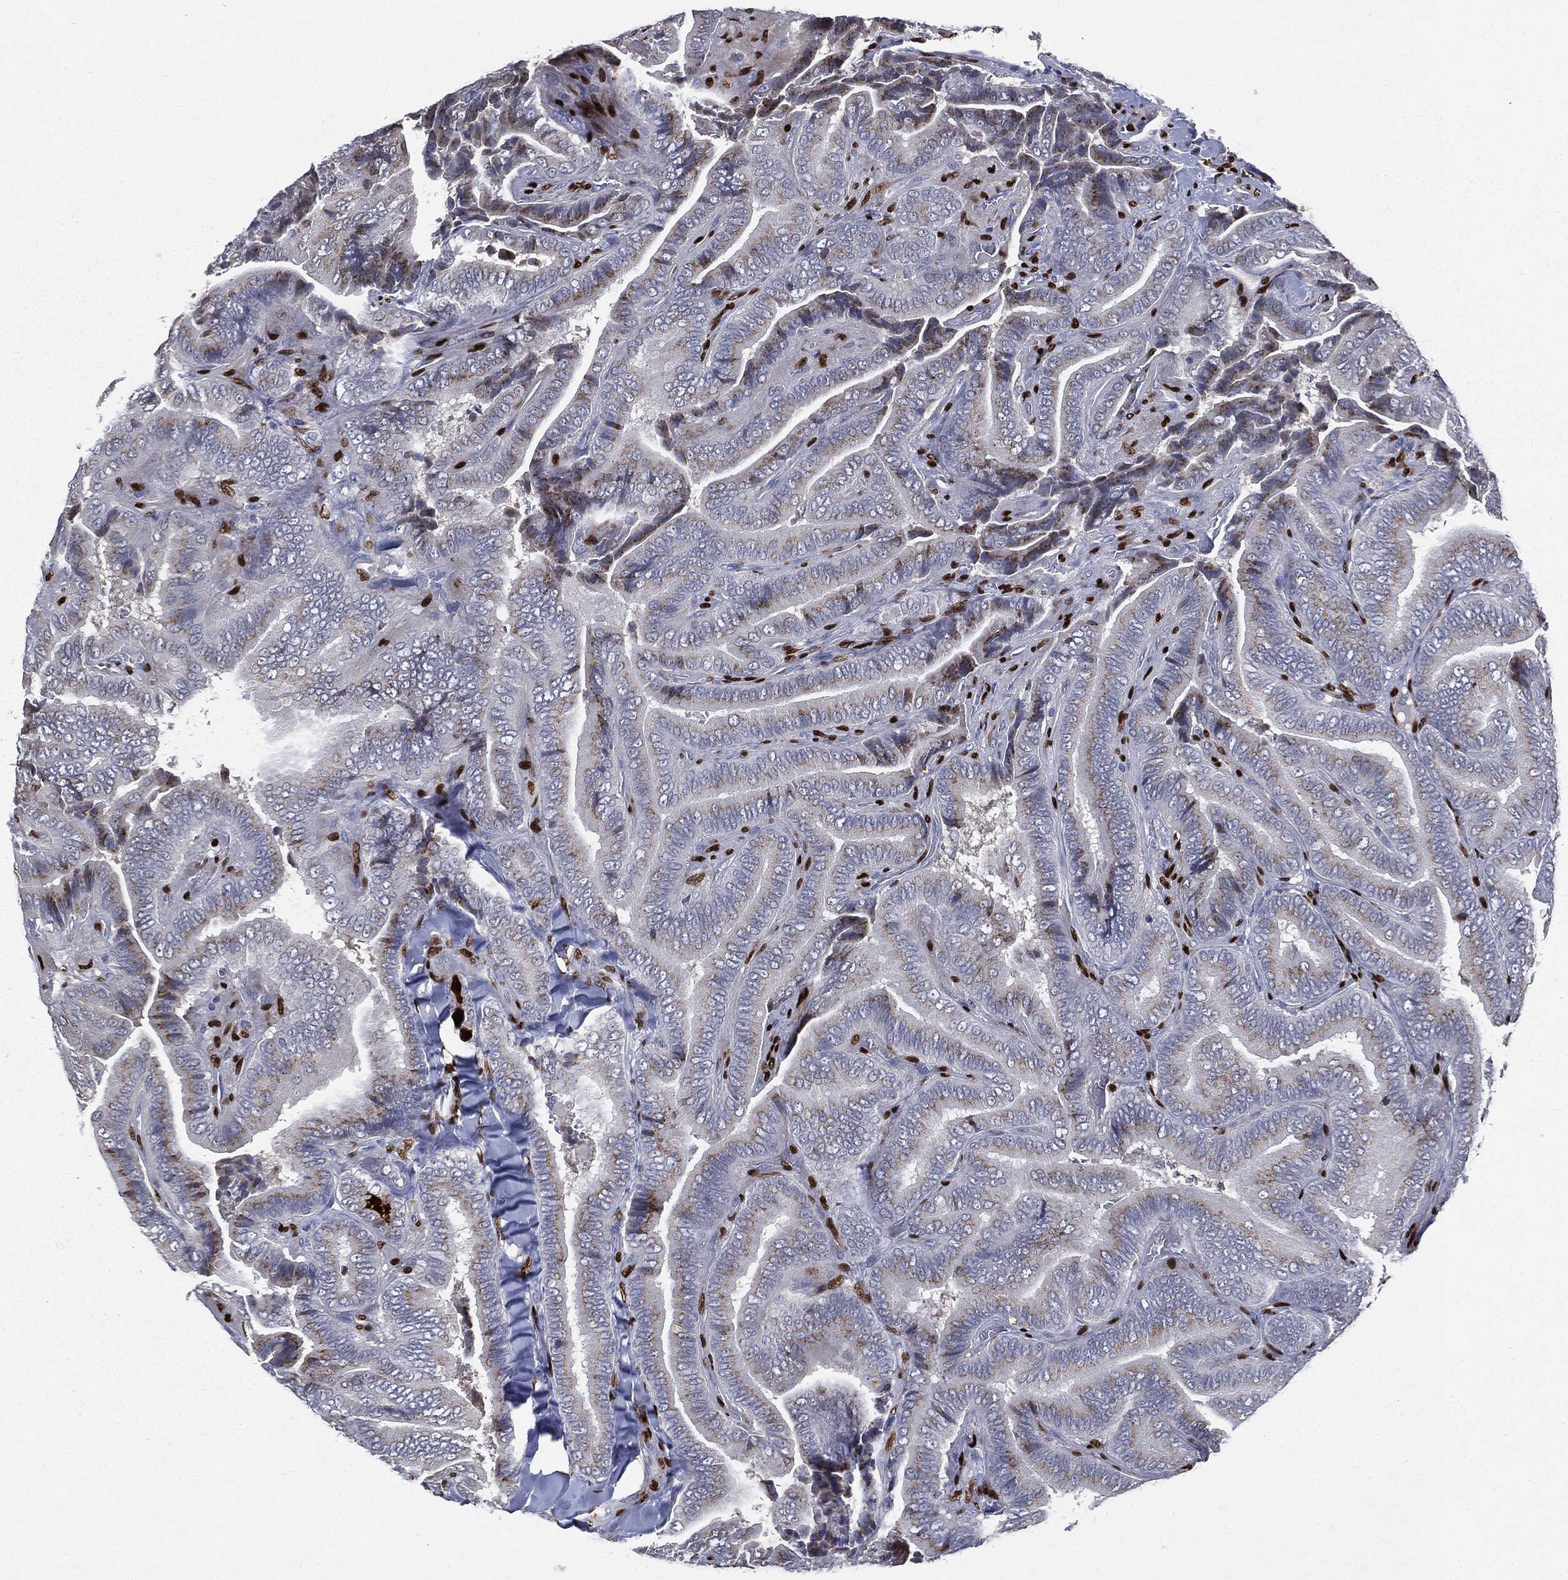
{"staining": {"intensity": "weak", "quantity": "25%-75%", "location": "cytoplasmic/membranous"}, "tissue": "thyroid cancer", "cell_type": "Tumor cells", "image_type": "cancer", "snomed": [{"axis": "morphology", "description": "Papillary adenocarcinoma, NOS"}, {"axis": "topography", "description": "Thyroid gland"}], "caption": "A brown stain labels weak cytoplasmic/membranous positivity of a protein in thyroid cancer tumor cells.", "gene": "CASD1", "patient": {"sex": "male", "age": 61}}